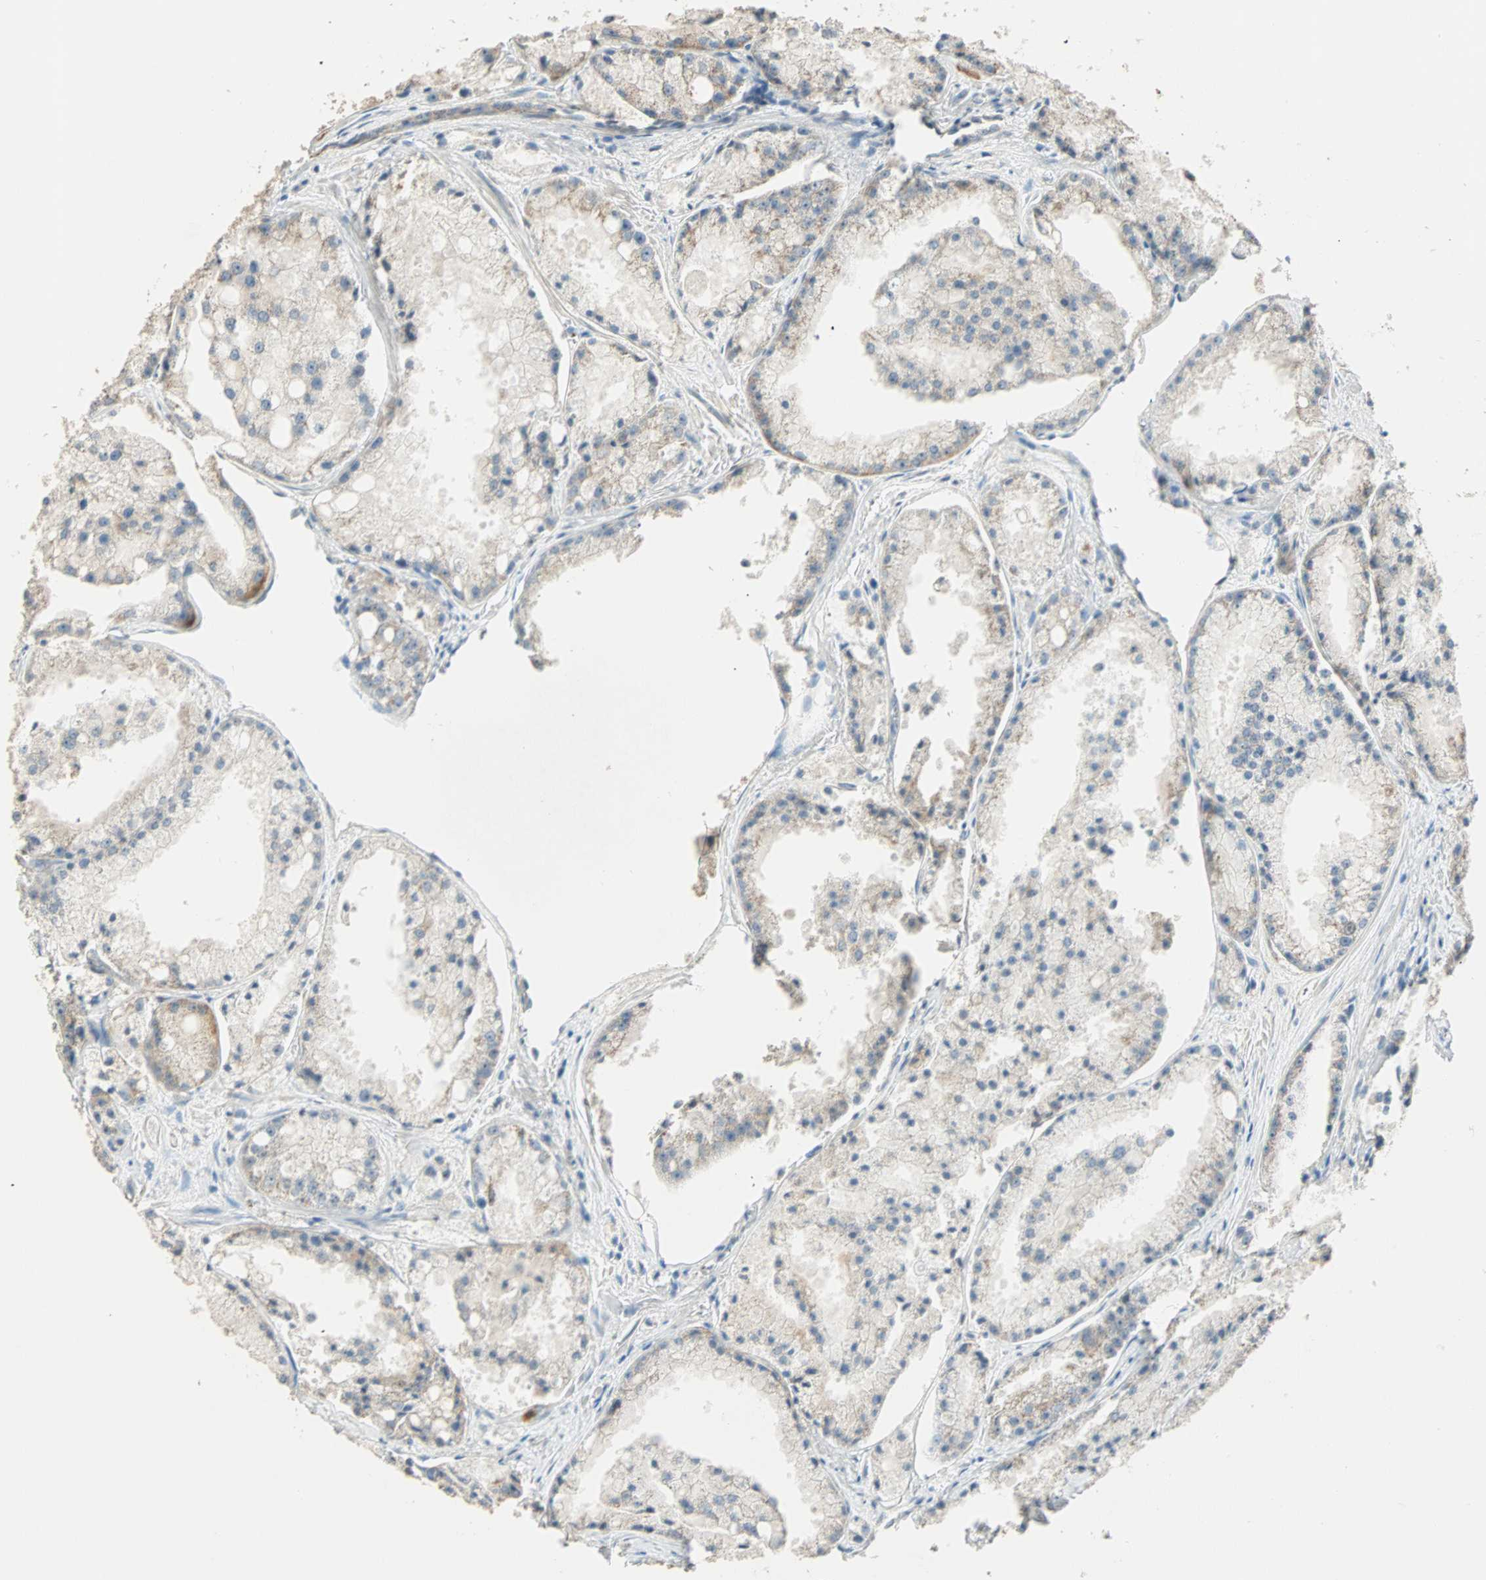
{"staining": {"intensity": "weak", "quantity": "<25%", "location": "cytoplasmic/membranous"}, "tissue": "prostate cancer", "cell_type": "Tumor cells", "image_type": "cancer", "snomed": [{"axis": "morphology", "description": "Adenocarcinoma, Low grade"}, {"axis": "topography", "description": "Prostate"}], "caption": "This is an immunohistochemistry photomicrograph of prostate cancer. There is no positivity in tumor cells.", "gene": "RAD18", "patient": {"sex": "male", "age": 64}}